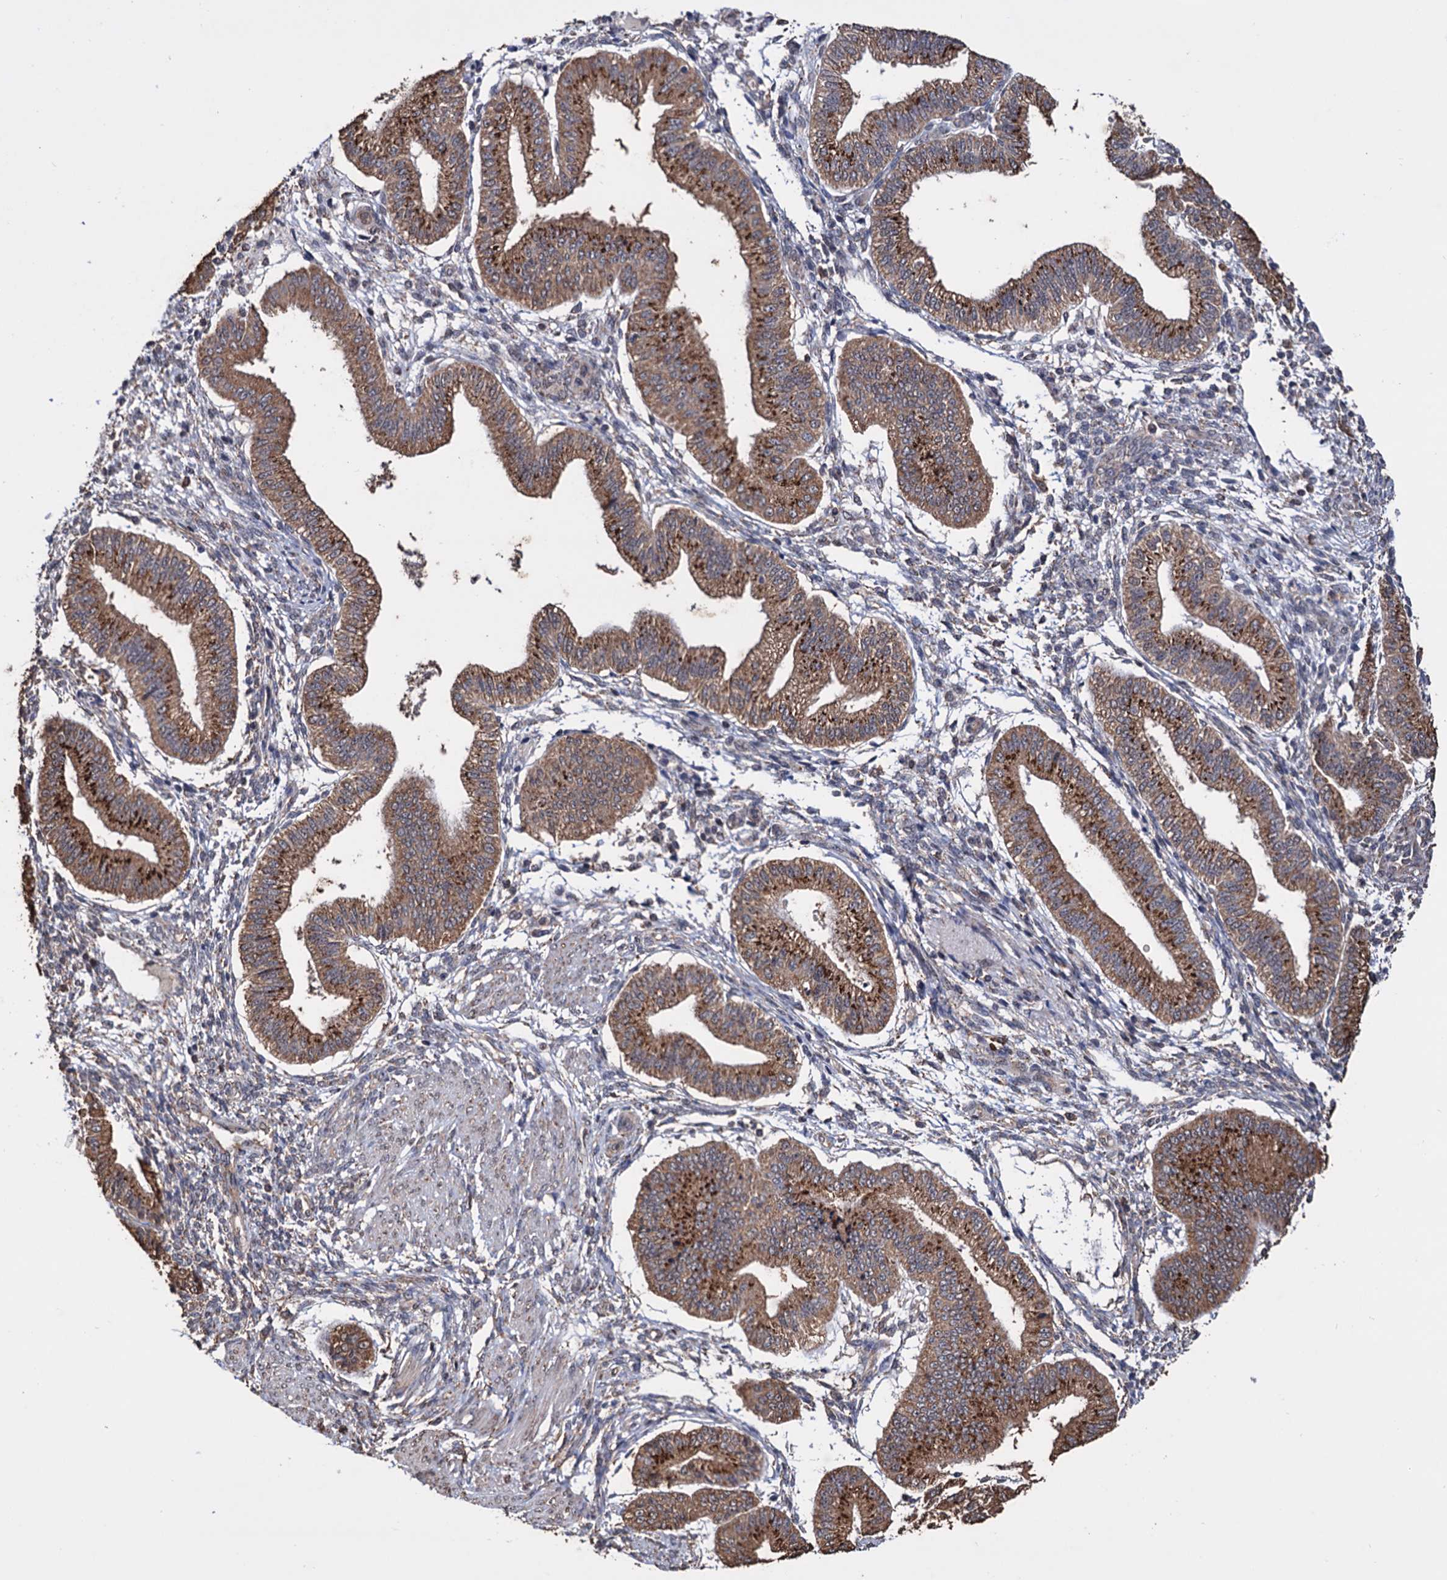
{"staining": {"intensity": "weak", "quantity": "25%-75%", "location": "cytoplasmic/membranous"}, "tissue": "endometrium", "cell_type": "Cells in endometrial stroma", "image_type": "normal", "snomed": [{"axis": "morphology", "description": "Normal tissue, NOS"}, {"axis": "topography", "description": "Endometrium"}], "caption": "Cells in endometrial stroma exhibit low levels of weak cytoplasmic/membranous staining in approximately 25%-75% of cells in normal endometrium. The staining was performed using DAB (3,3'-diaminobenzidine), with brown indicating positive protein expression. Nuclei are stained blue with hematoxylin.", "gene": "TBC1D12", "patient": {"sex": "female", "age": 39}}